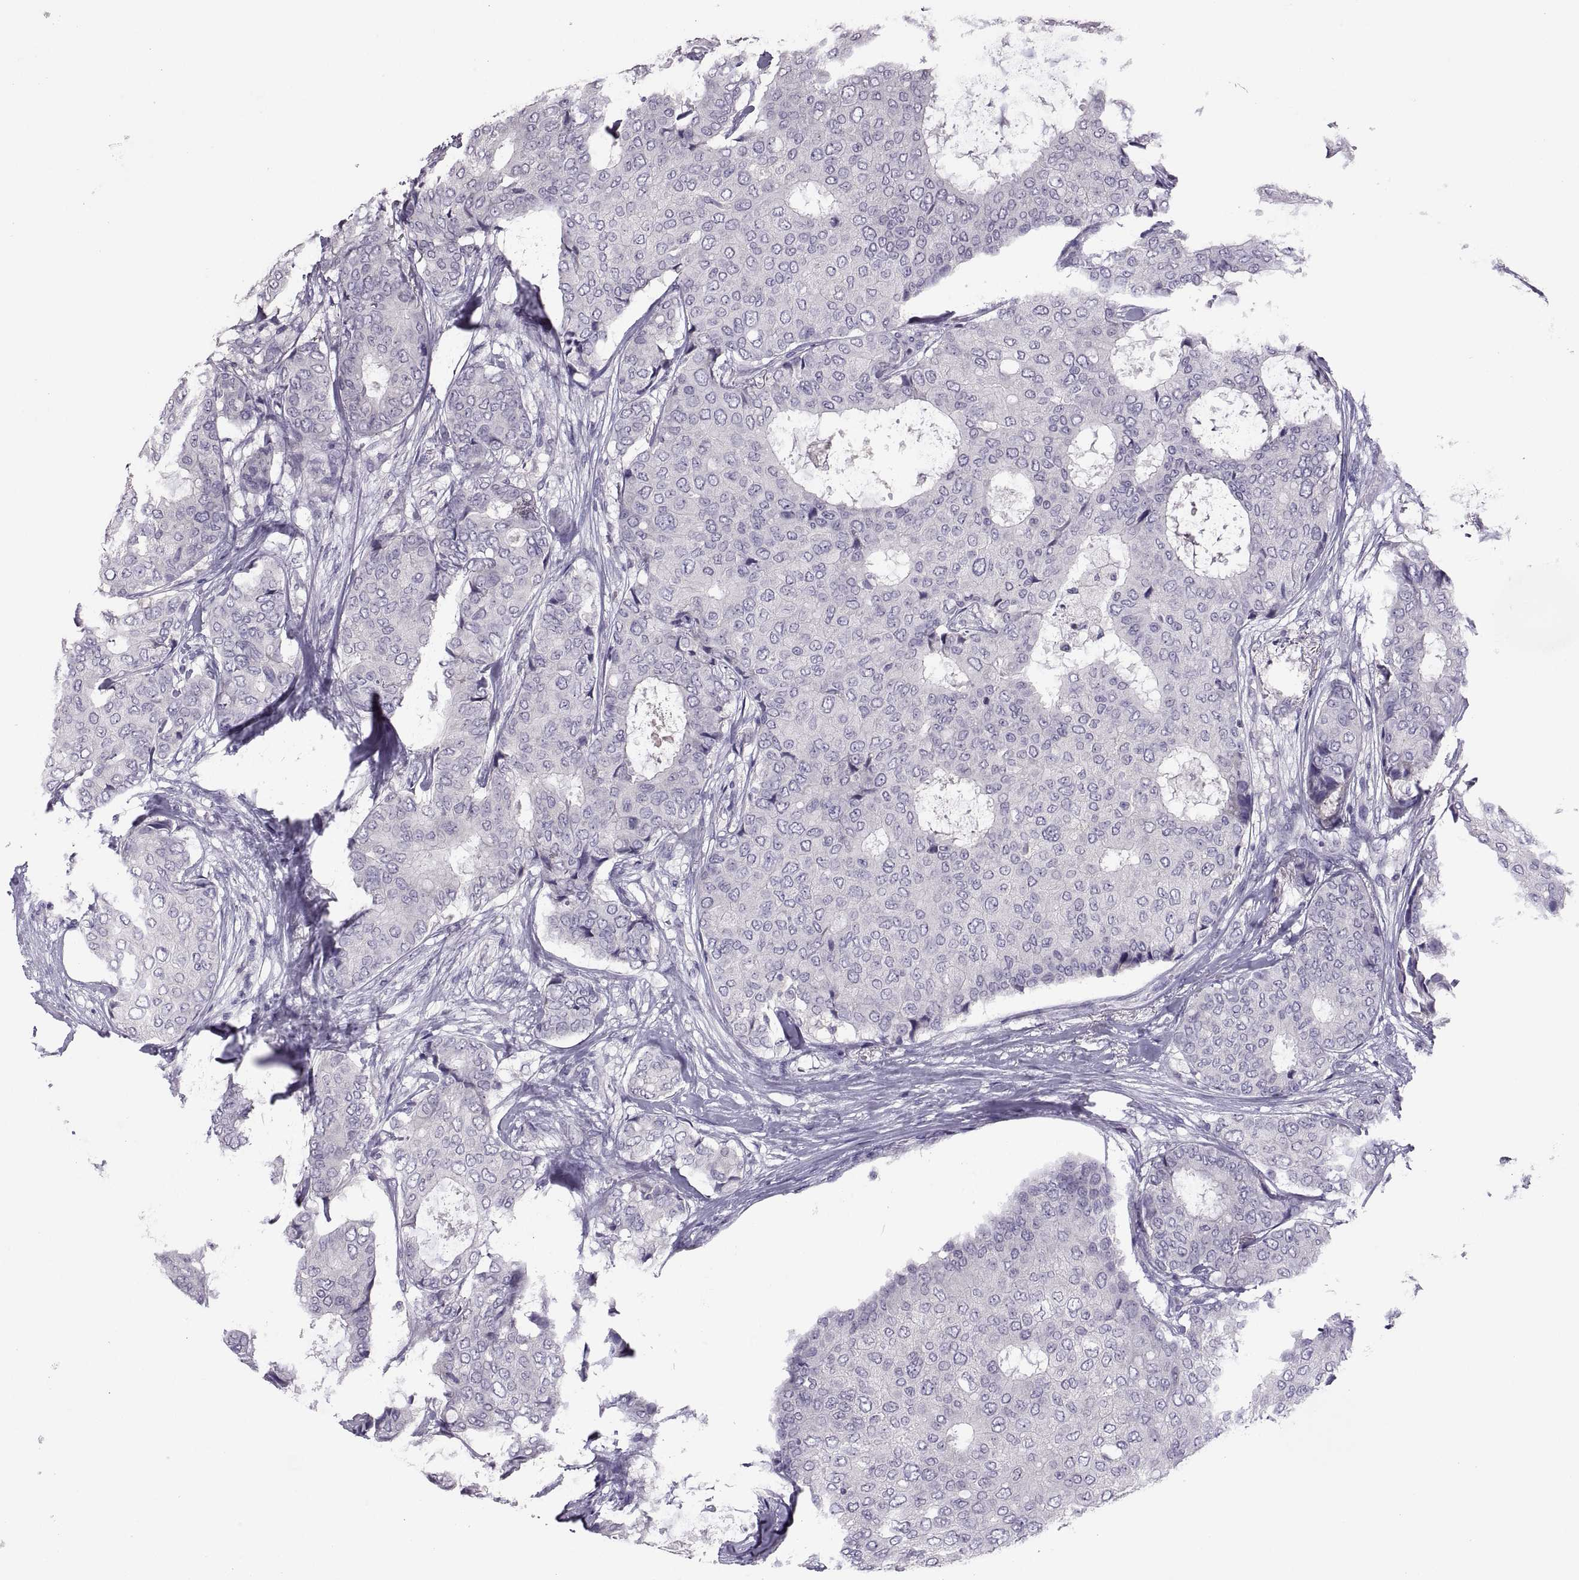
{"staining": {"intensity": "negative", "quantity": "none", "location": "none"}, "tissue": "breast cancer", "cell_type": "Tumor cells", "image_type": "cancer", "snomed": [{"axis": "morphology", "description": "Duct carcinoma"}, {"axis": "topography", "description": "Breast"}], "caption": "DAB immunohistochemical staining of breast infiltrating ductal carcinoma shows no significant positivity in tumor cells.", "gene": "TBX19", "patient": {"sex": "female", "age": 75}}